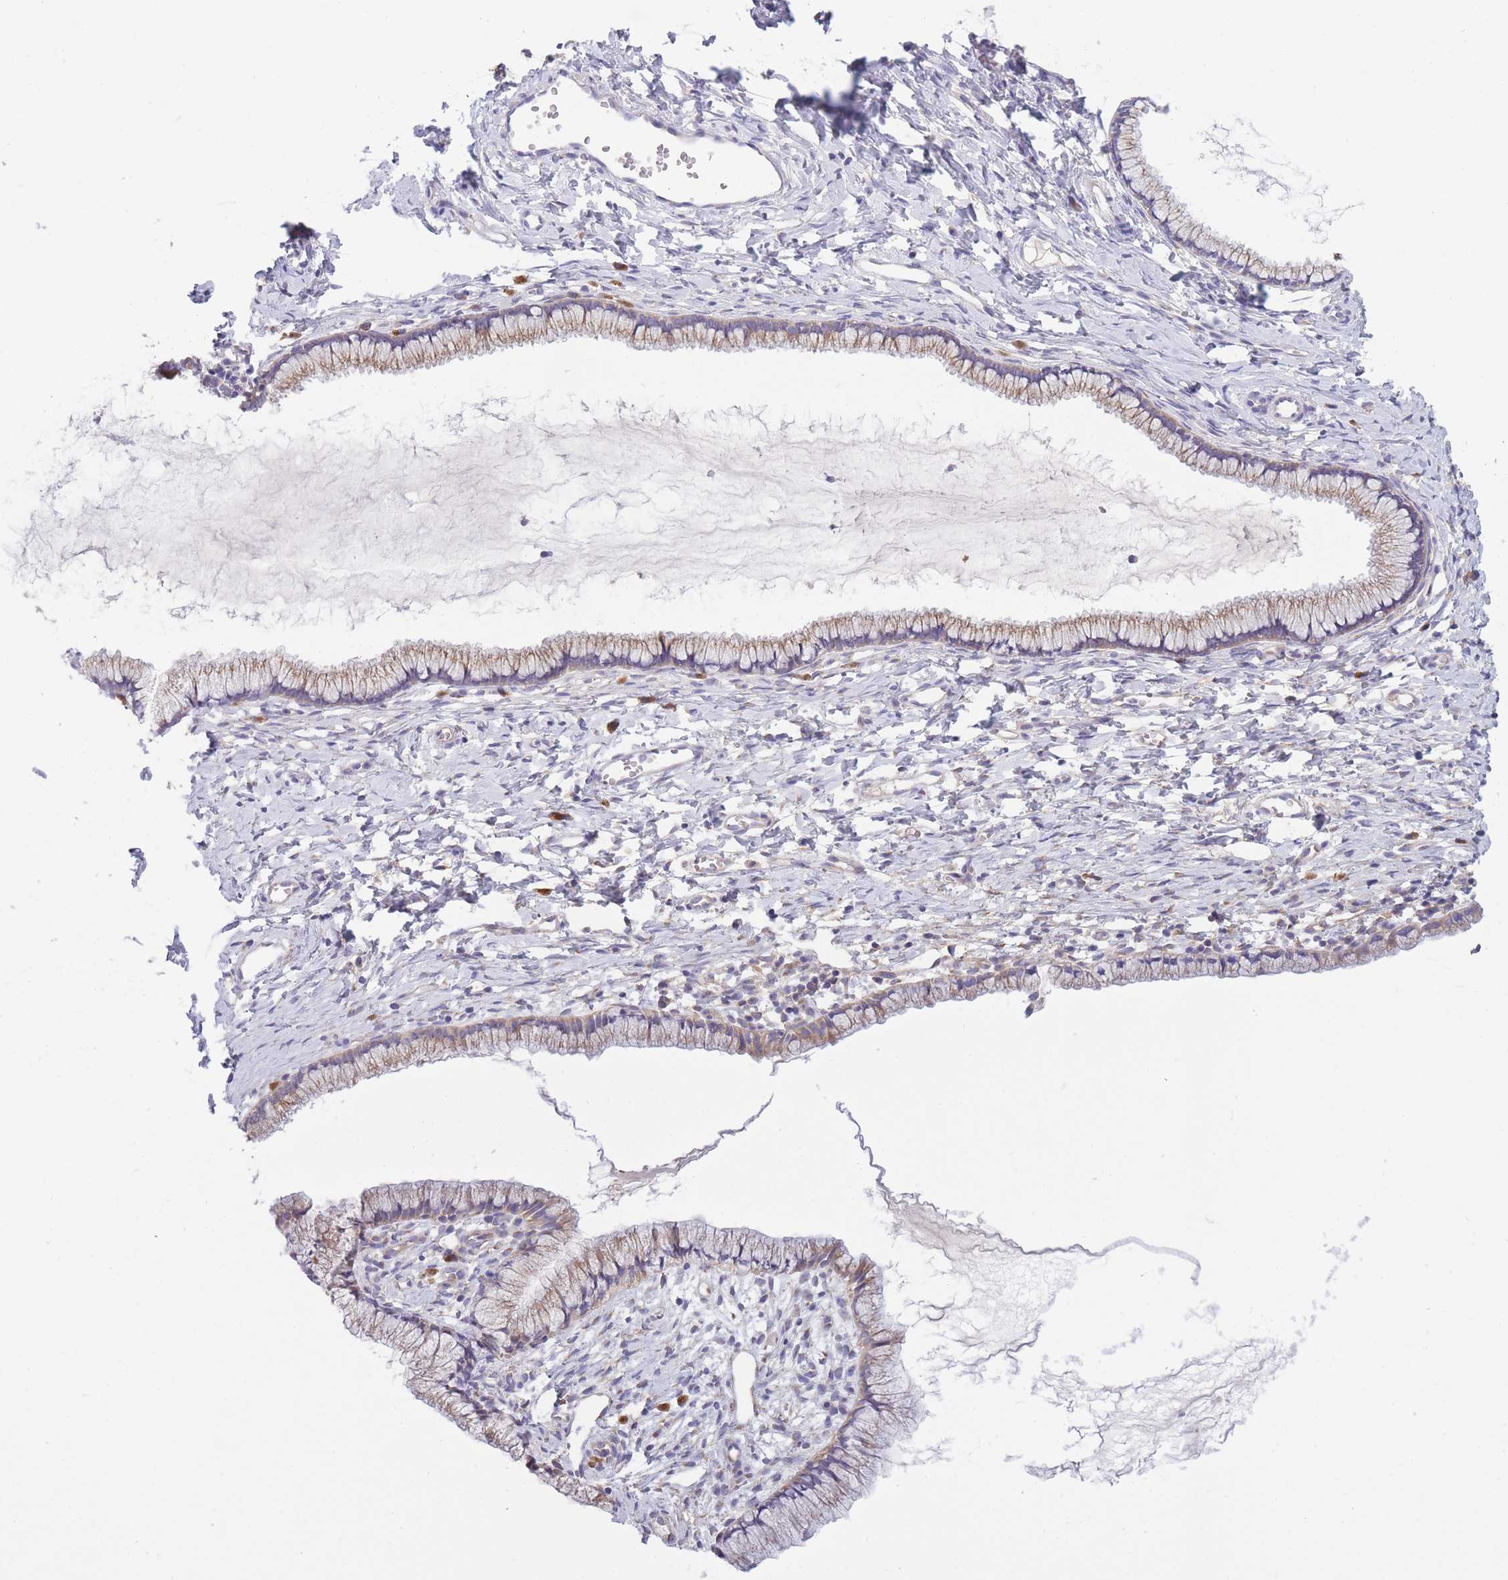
{"staining": {"intensity": "moderate", "quantity": "25%-75%", "location": "cytoplasmic/membranous"}, "tissue": "cervix", "cell_type": "Glandular cells", "image_type": "normal", "snomed": [{"axis": "morphology", "description": "Normal tissue, NOS"}, {"axis": "topography", "description": "Cervix"}], "caption": "A brown stain highlights moderate cytoplasmic/membranous expression of a protein in glandular cells of unremarkable cervix.", "gene": "COPG1", "patient": {"sex": "female", "age": 40}}